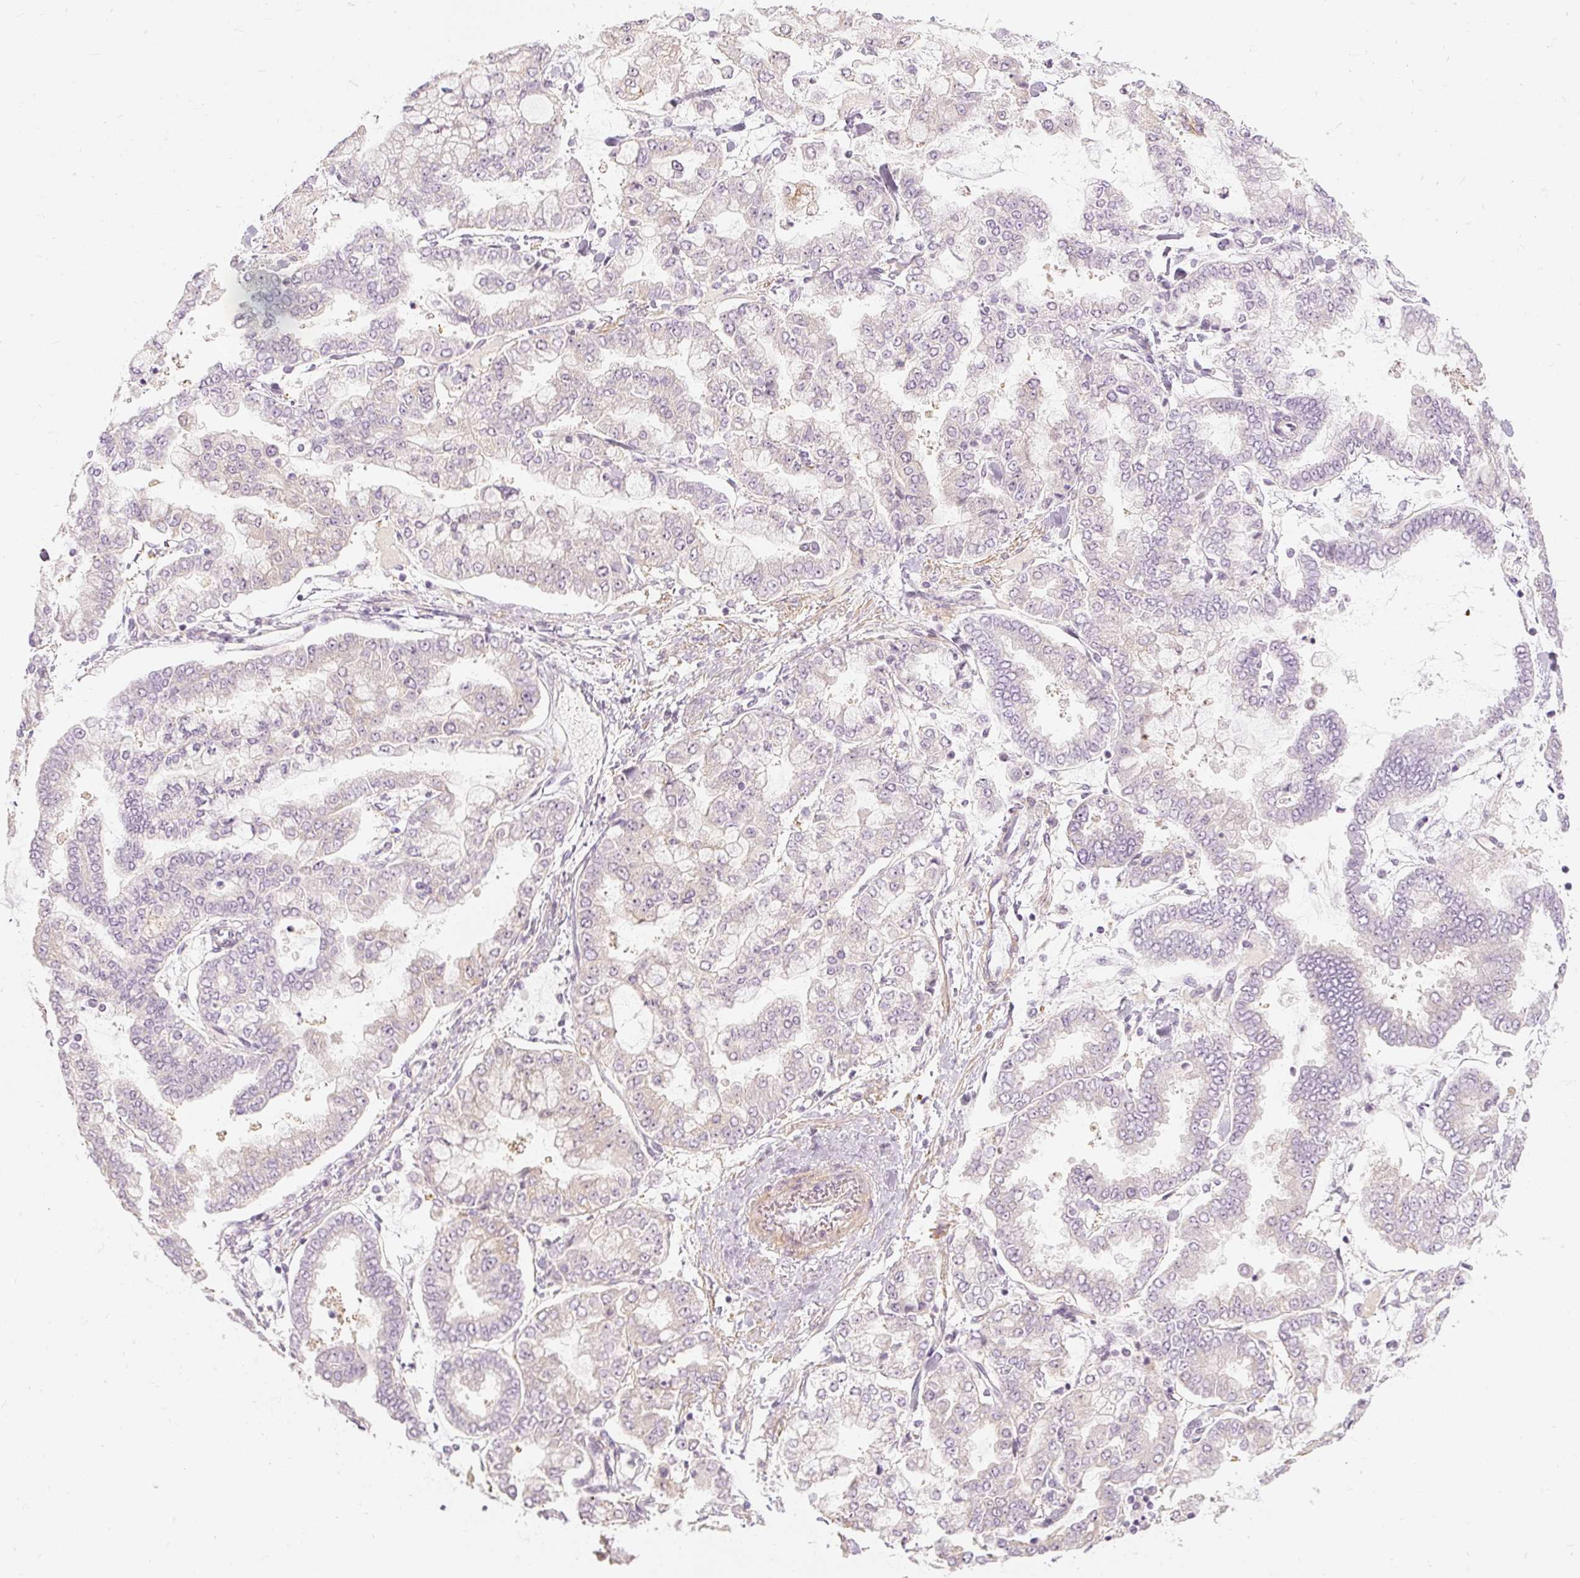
{"staining": {"intensity": "negative", "quantity": "none", "location": "none"}, "tissue": "stomach cancer", "cell_type": "Tumor cells", "image_type": "cancer", "snomed": [{"axis": "morphology", "description": "Normal tissue, NOS"}, {"axis": "morphology", "description": "Adenocarcinoma, NOS"}, {"axis": "topography", "description": "Stomach, upper"}, {"axis": "topography", "description": "Stomach"}], "caption": "Tumor cells are negative for protein expression in human adenocarcinoma (stomach).", "gene": "CAPN3", "patient": {"sex": "male", "age": 76}}